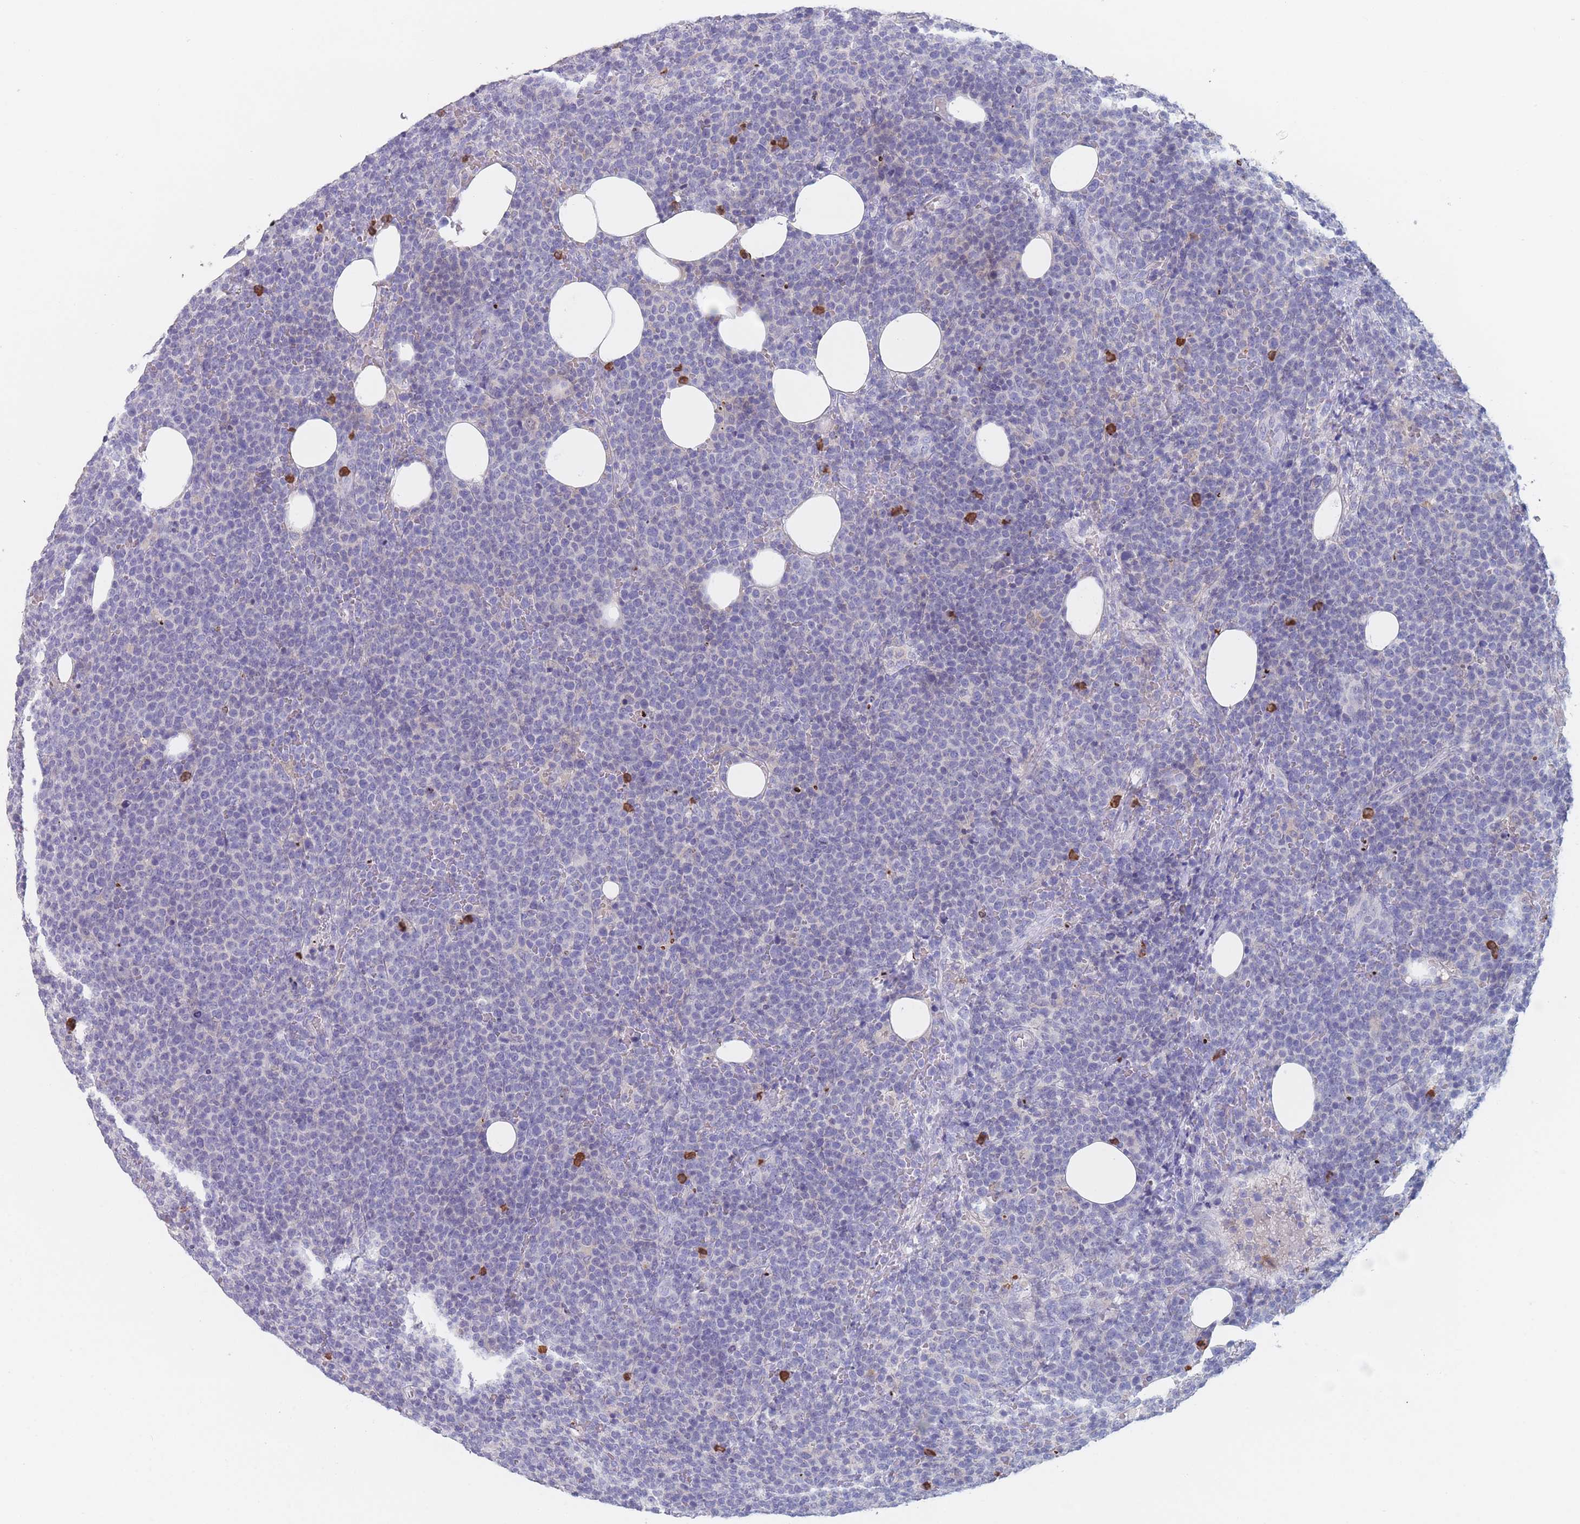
{"staining": {"intensity": "negative", "quantity": "none", "location": "none"}, "tissue": "lymphoma", "cell_type": "Tumor cells", "image_type": "cancer", "snomed": [{"axis": "morphology", "description": "Malignant lymphoma, non-Hodgkin's type, High grade"}, {"axis": "topography", "description": "Lymph node"}], "caption": "The micrograph reveals no staining of tumor cells in high-grade malignant lymphoma, non-Hodgkin's type. (DAB IHC, high magnification).", "gene": "ATP1A3", "patient": {"sex": "male", "age": 61}}